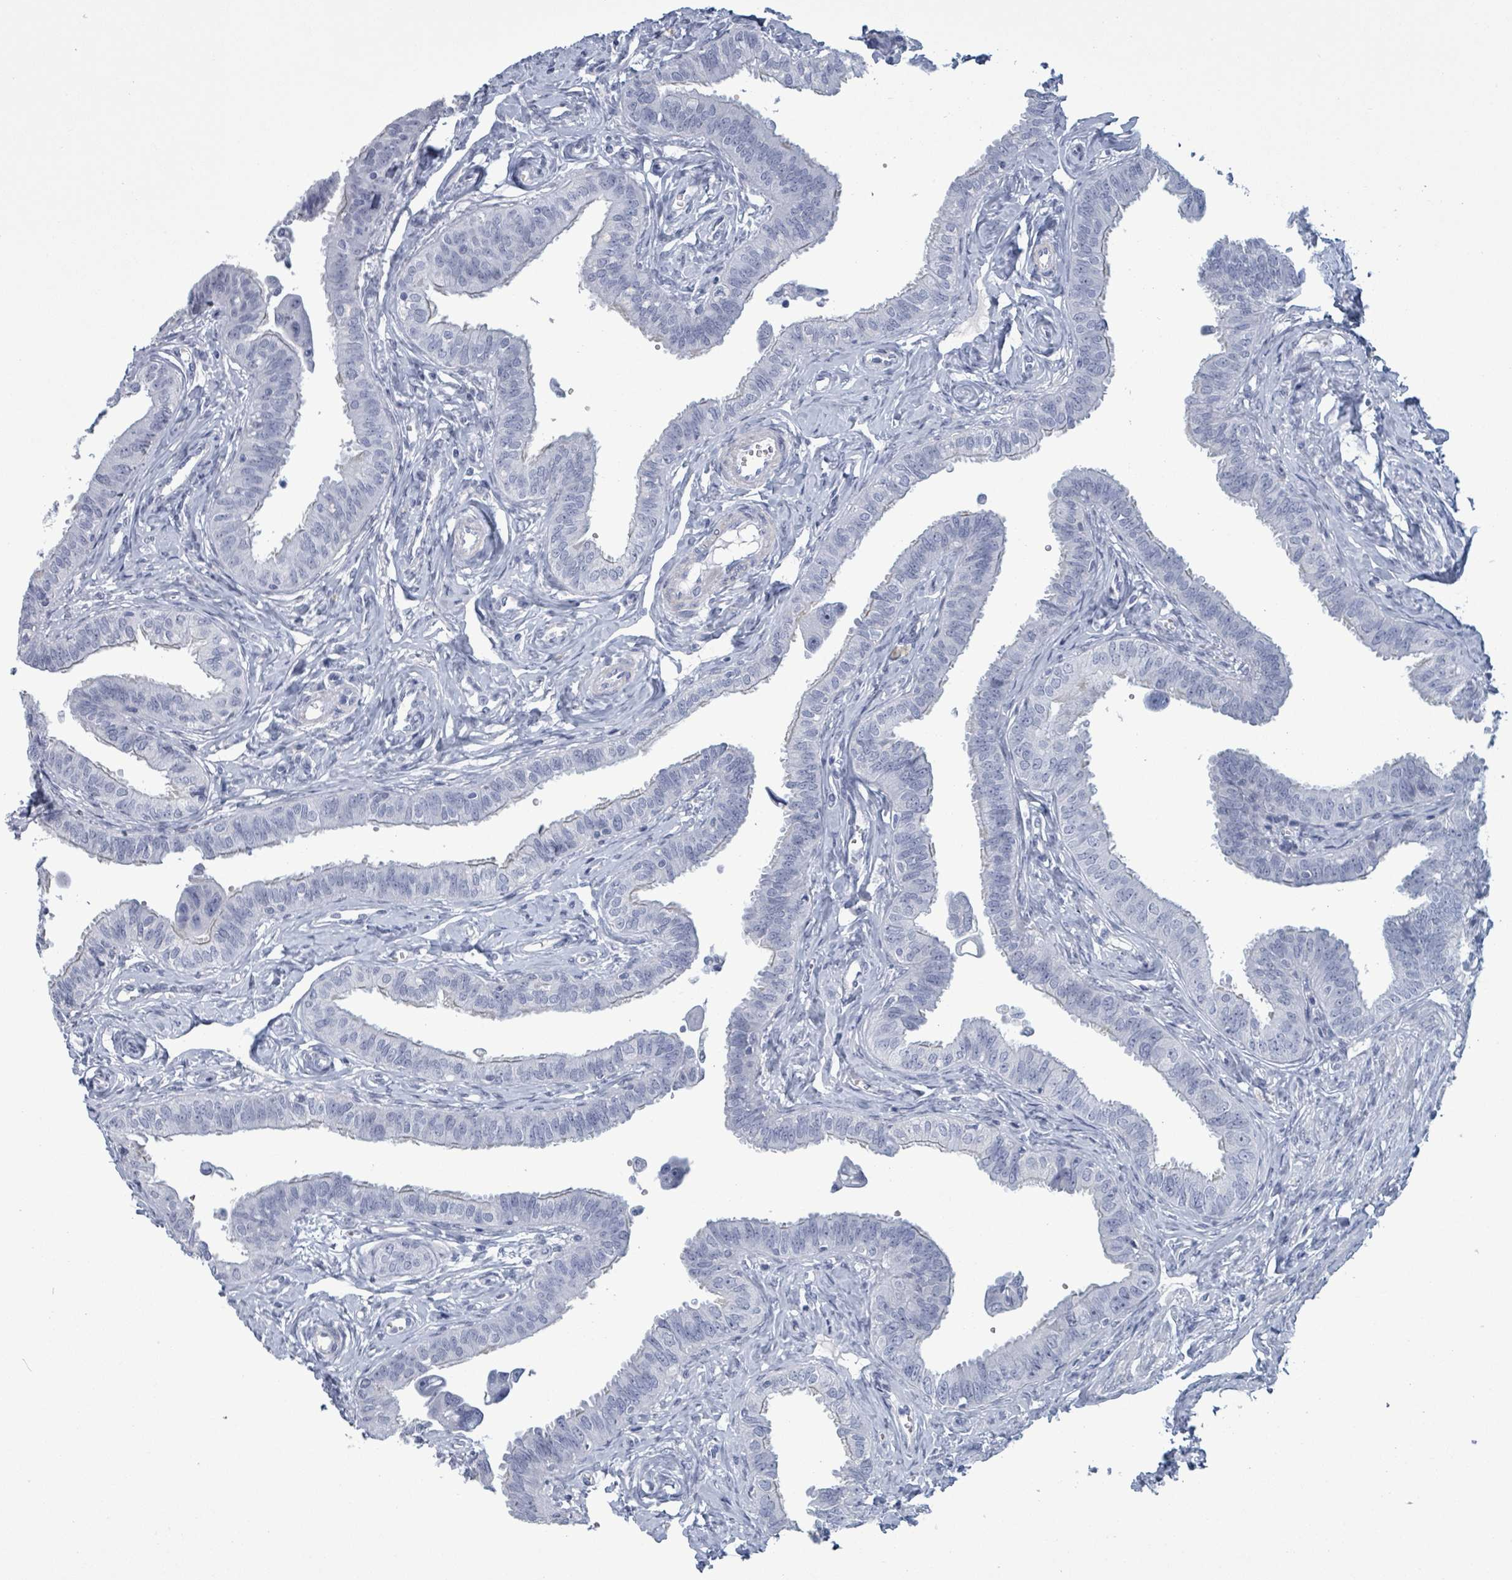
{"staining": {"intensity": "negative", "quantity": "none", "location": "none"}, "tissue": "fallopian tube", "cell_type": "Glandular cells", "image_type": "normal", "snomed": [{"axis": "morphology", "description": "Normal tissue, NOS"}, {"axis": "morphology", "description": "Carcinoma, NOS"}, {"axis": "topography", "description": "Fallopian tube"}, {"axis": "topography", "description": "Ovary"}], "caption": "IHC image of normal fallopian tube stained for a protein (brown), which exhibits no positivity in glandular cells.", "gene": "ZNF771", "patient": {"sex": "female", "age": 59}}